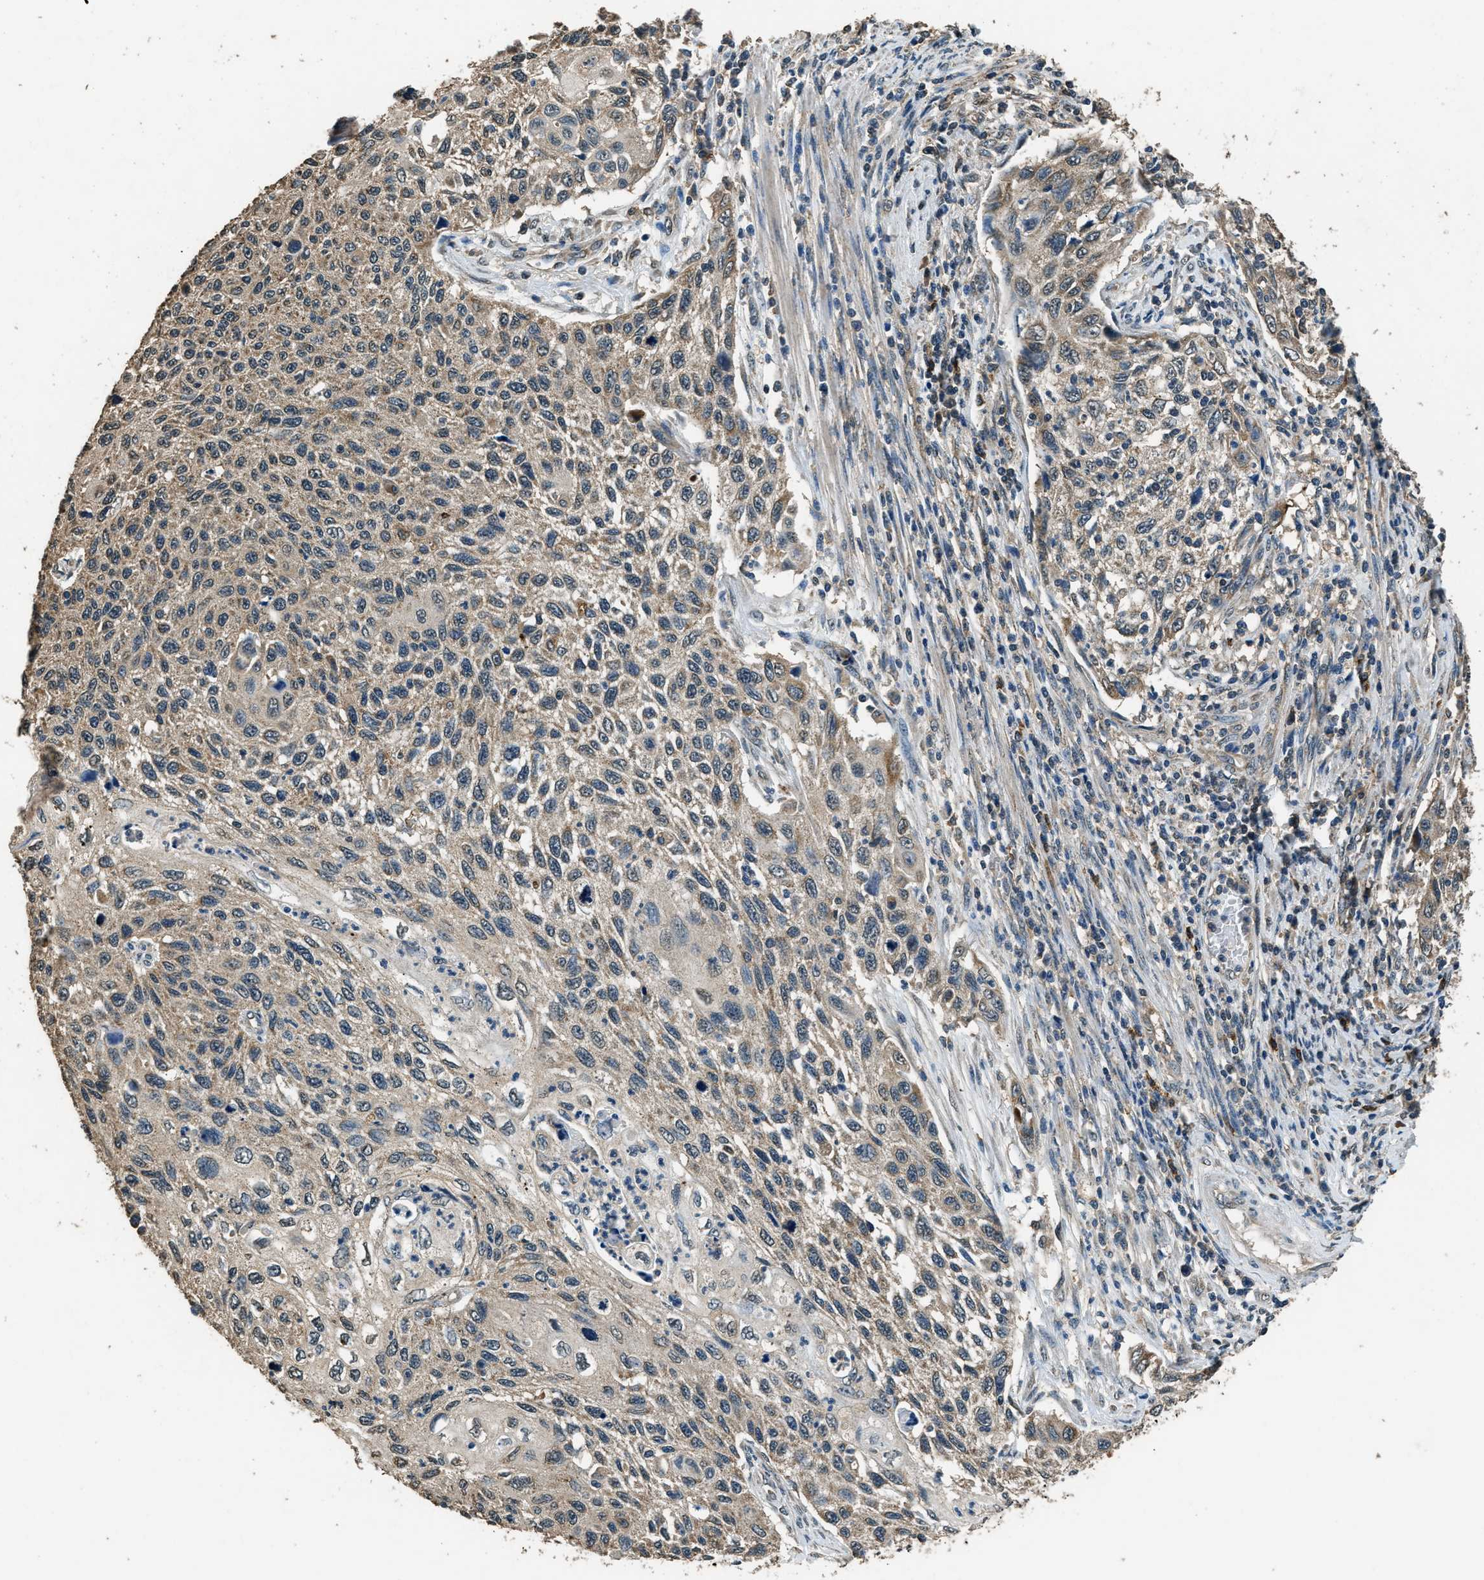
{"staining": {"intensity": "weak", "quantity": ">75%", "location": "cytoplasmic/membranous"}, "tissue": "cervical cancer", "cell_type": "Tumor cells", "image_type": "cancer", "snomed": [{"axis": "morphology", "description": "Squamous cell carcinoma, NOS"}, {"axis": "topography", "description": "Cervix"}], "caption": "Immunohistochemical staining of human squamous cell carcinoma (cervical) displays weak cytoplasmic/membranous protein positivity in about >75% of tumor cells.", "gene": "SALL3", "patient": {"sex": "female", "age": 70}}